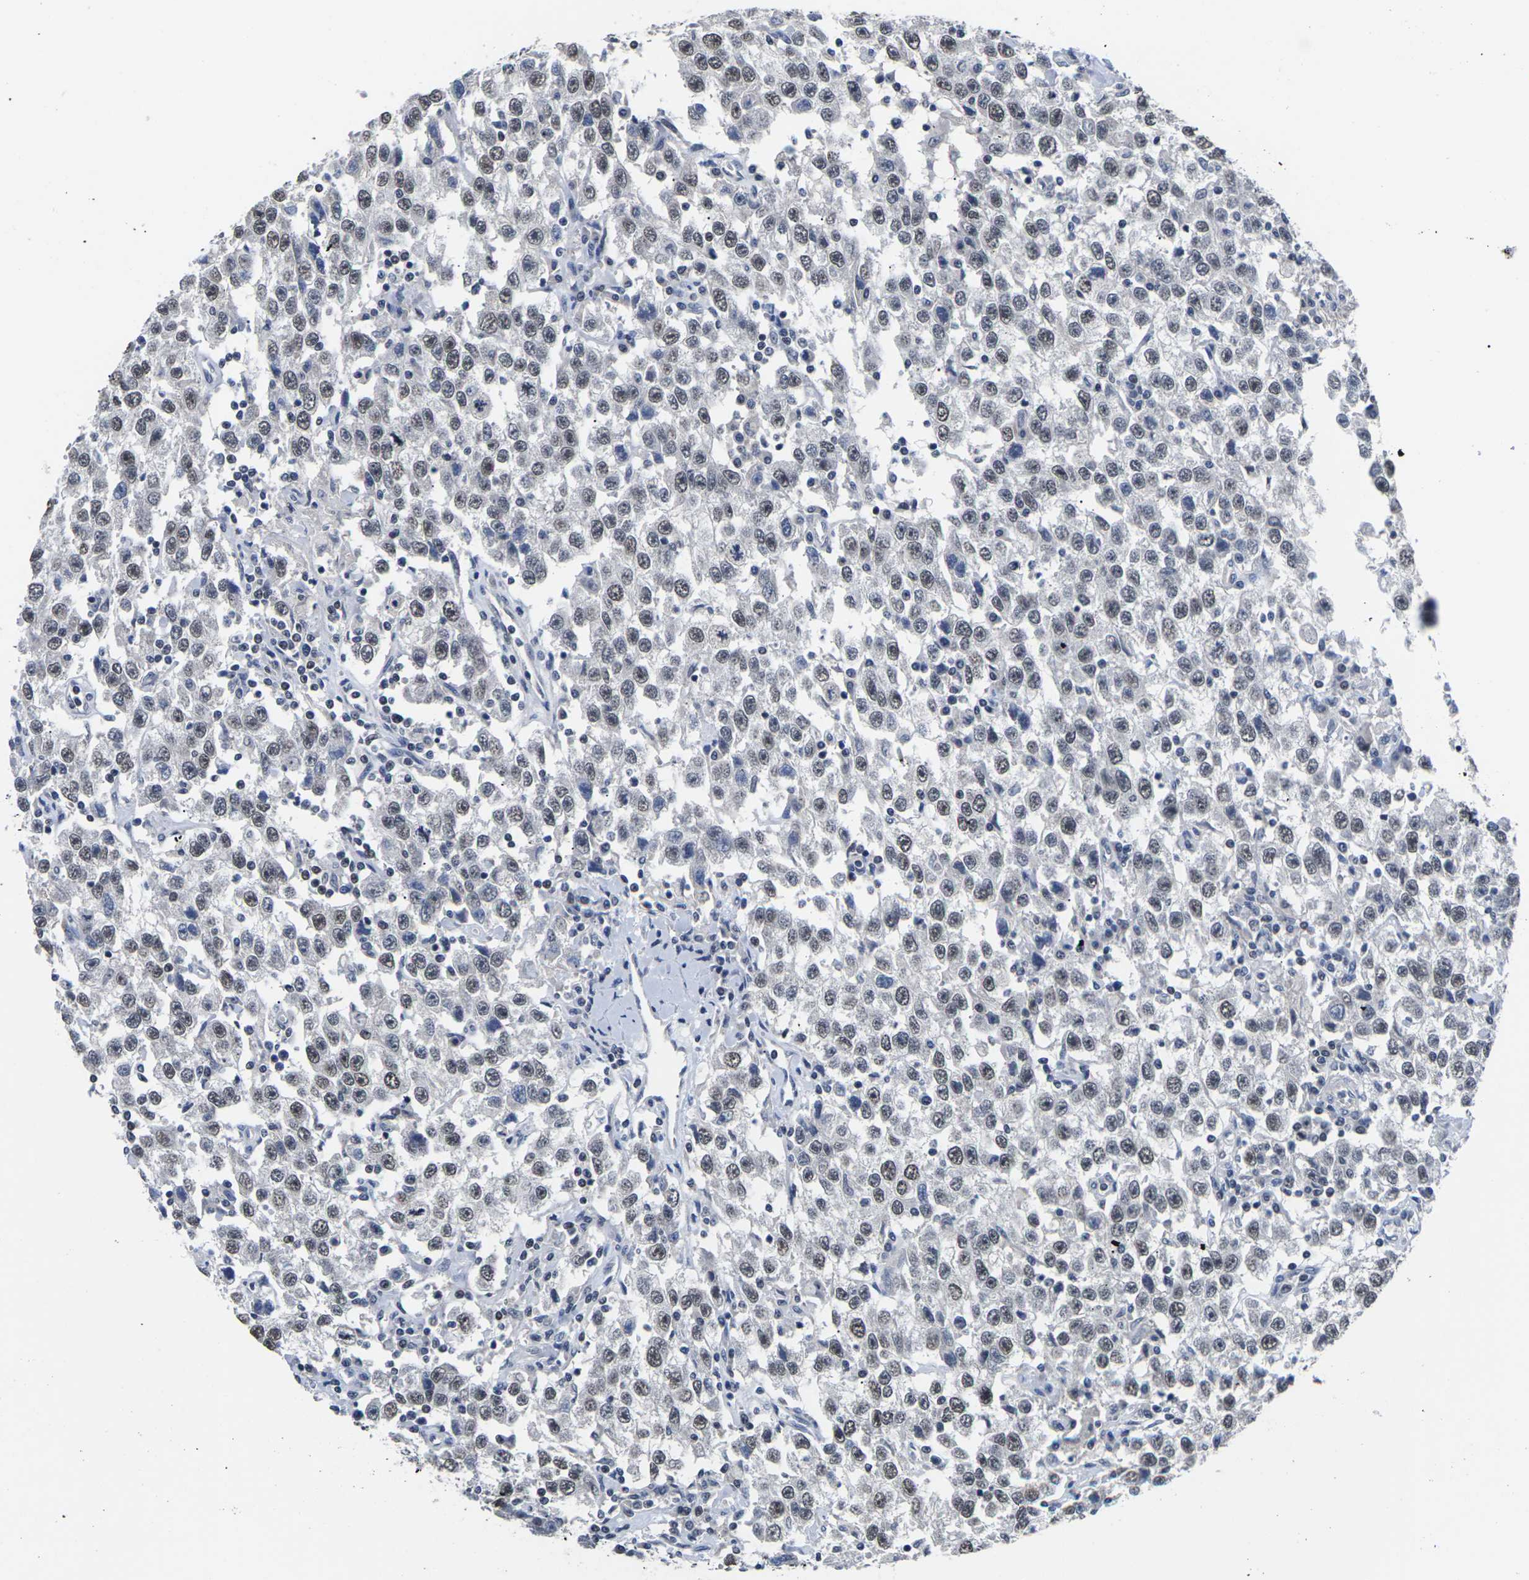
{"staining": {"intensity": "weak", "quantity": ">75%", "location": "nuclear"}, "tissue": "testis cancer", "cell_type": "Tumor cells", "image_type": "cancer", "snomed": [{"axis": "morphology", "description": "Seminoma, NOS"}, {"axis": "topography", "description": "Testis"}], "caption": "Brown immunohistochemical staining in testis seminoma demonstrates weak nuclear staining in about >75% of tumor cells.", "gene": "ST6GAL2", "patient": {"sex": "male", "age": 41}}